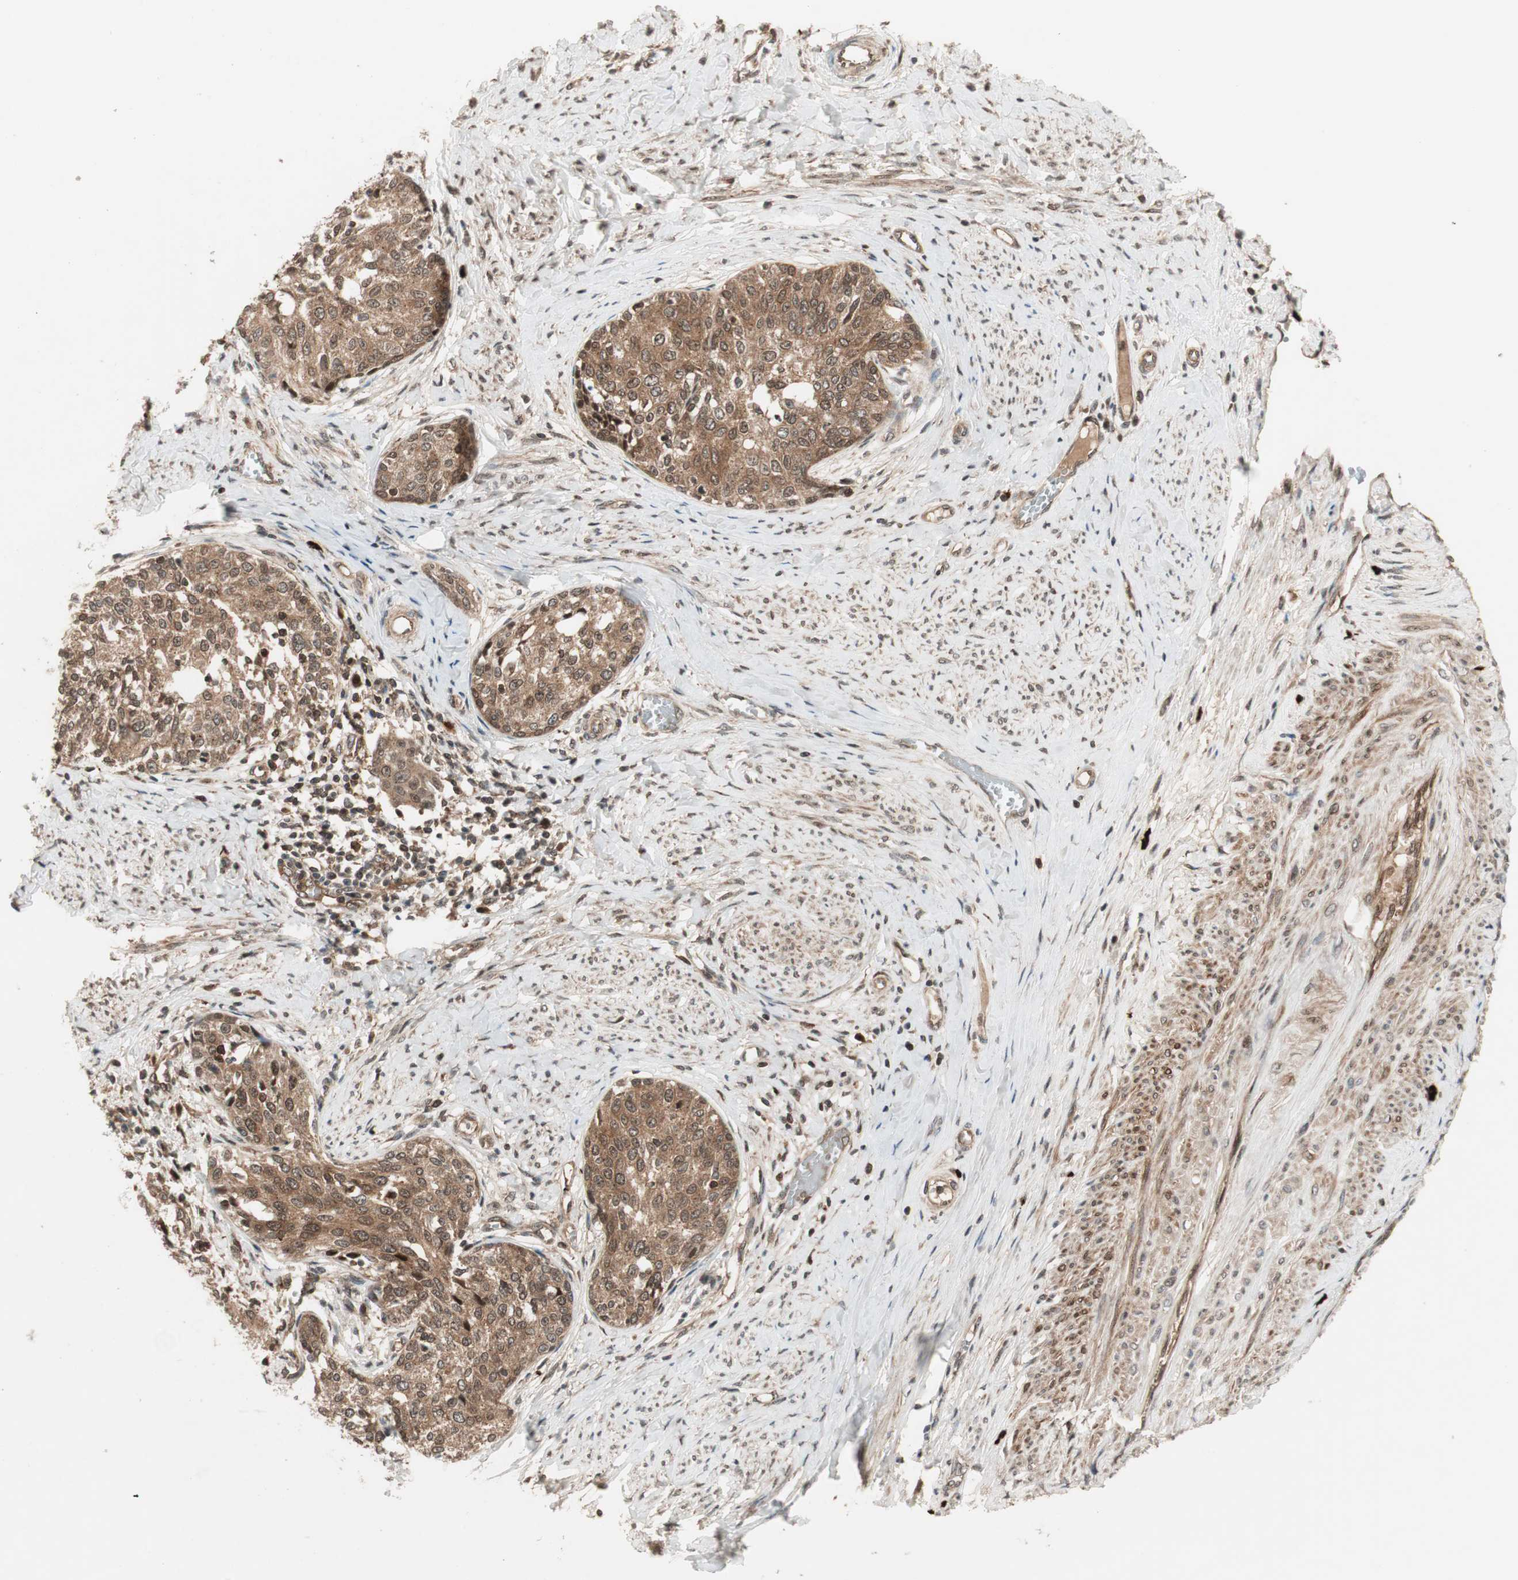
{"staining": {"intensity": "moderate", "quantity": ">75%", "location": "cytoplasmic/membranous"}, "tissue": "cervical cancer", "cell_type": "Tumor cells", "image_type": "cancer", "snomed": [{"axis": "morphology", "description": "Squamous cell carcinoma, NOS"}, {"axis": "morphology", "description": "Adenocarcinoma, NOS"}, {"axis": "topography", "description": "Cervix"}], "caption": "High-power microscopy captured an immunohistochemistry micrograph of cervical cancer, revealing moderate cytoplasmic/membranous staining in approximately >75% of tumor cells.", "gene": "PRKG2", "patient": {"sex": "female", "age": 52}}